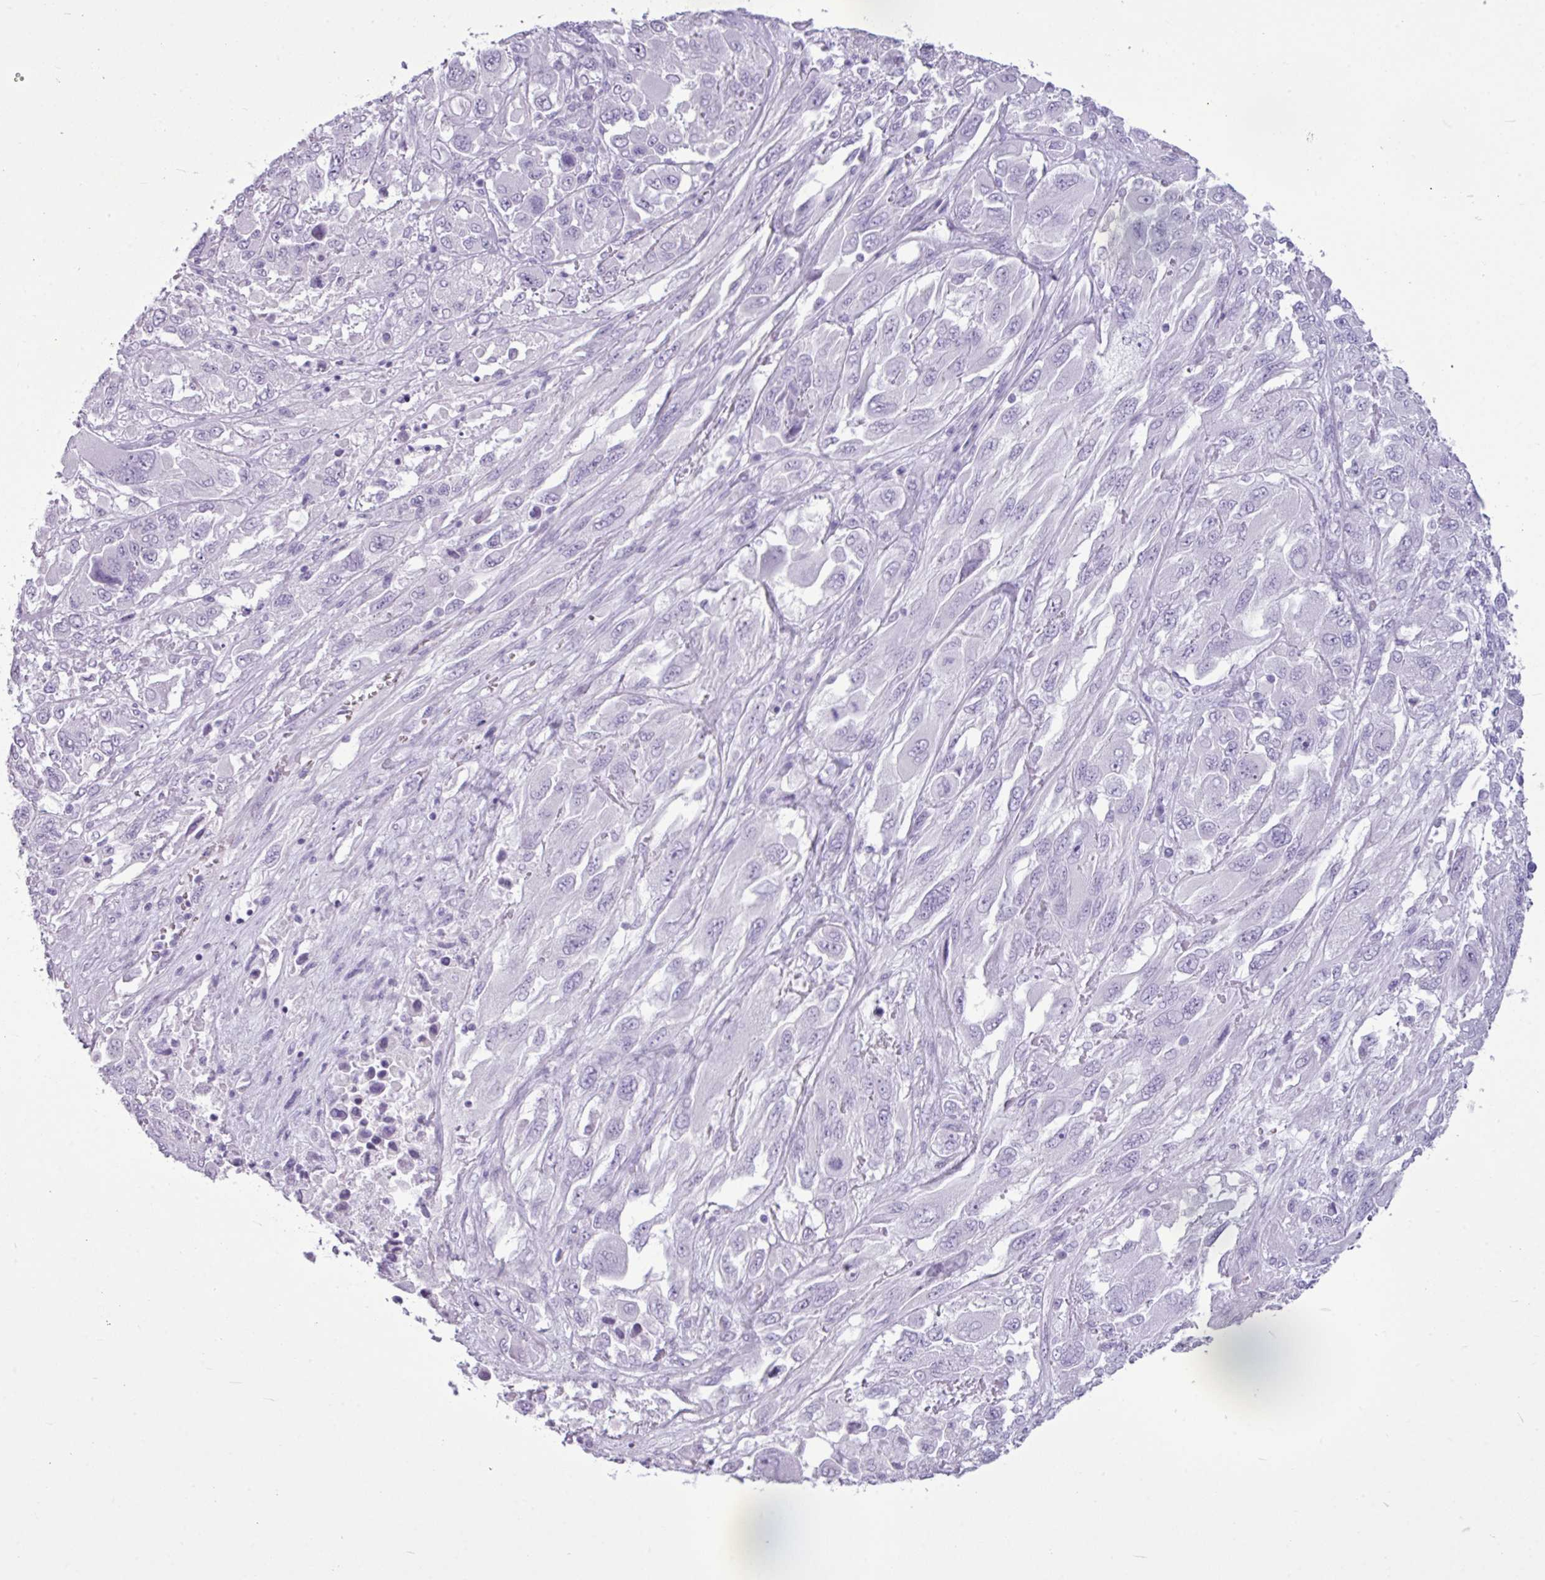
{"staining": {"intensity": "negative", "quantity": "none", "location": "none"}, "tissue": "melanoma", "cell_type": "Tumor cells", "image_type": "cancer", "snomed": [{"axis": "morphology", "description": "Malignant melanoma, NOS"}, {"axis": "topography", "description": "Skin"}], "caption": "Immunohistochemical staining of human malignant melanoma exhibits no significant positivity in tumor cells.", "gene": "AMY1B", "patient": {"sex": "female", "age": 91}}